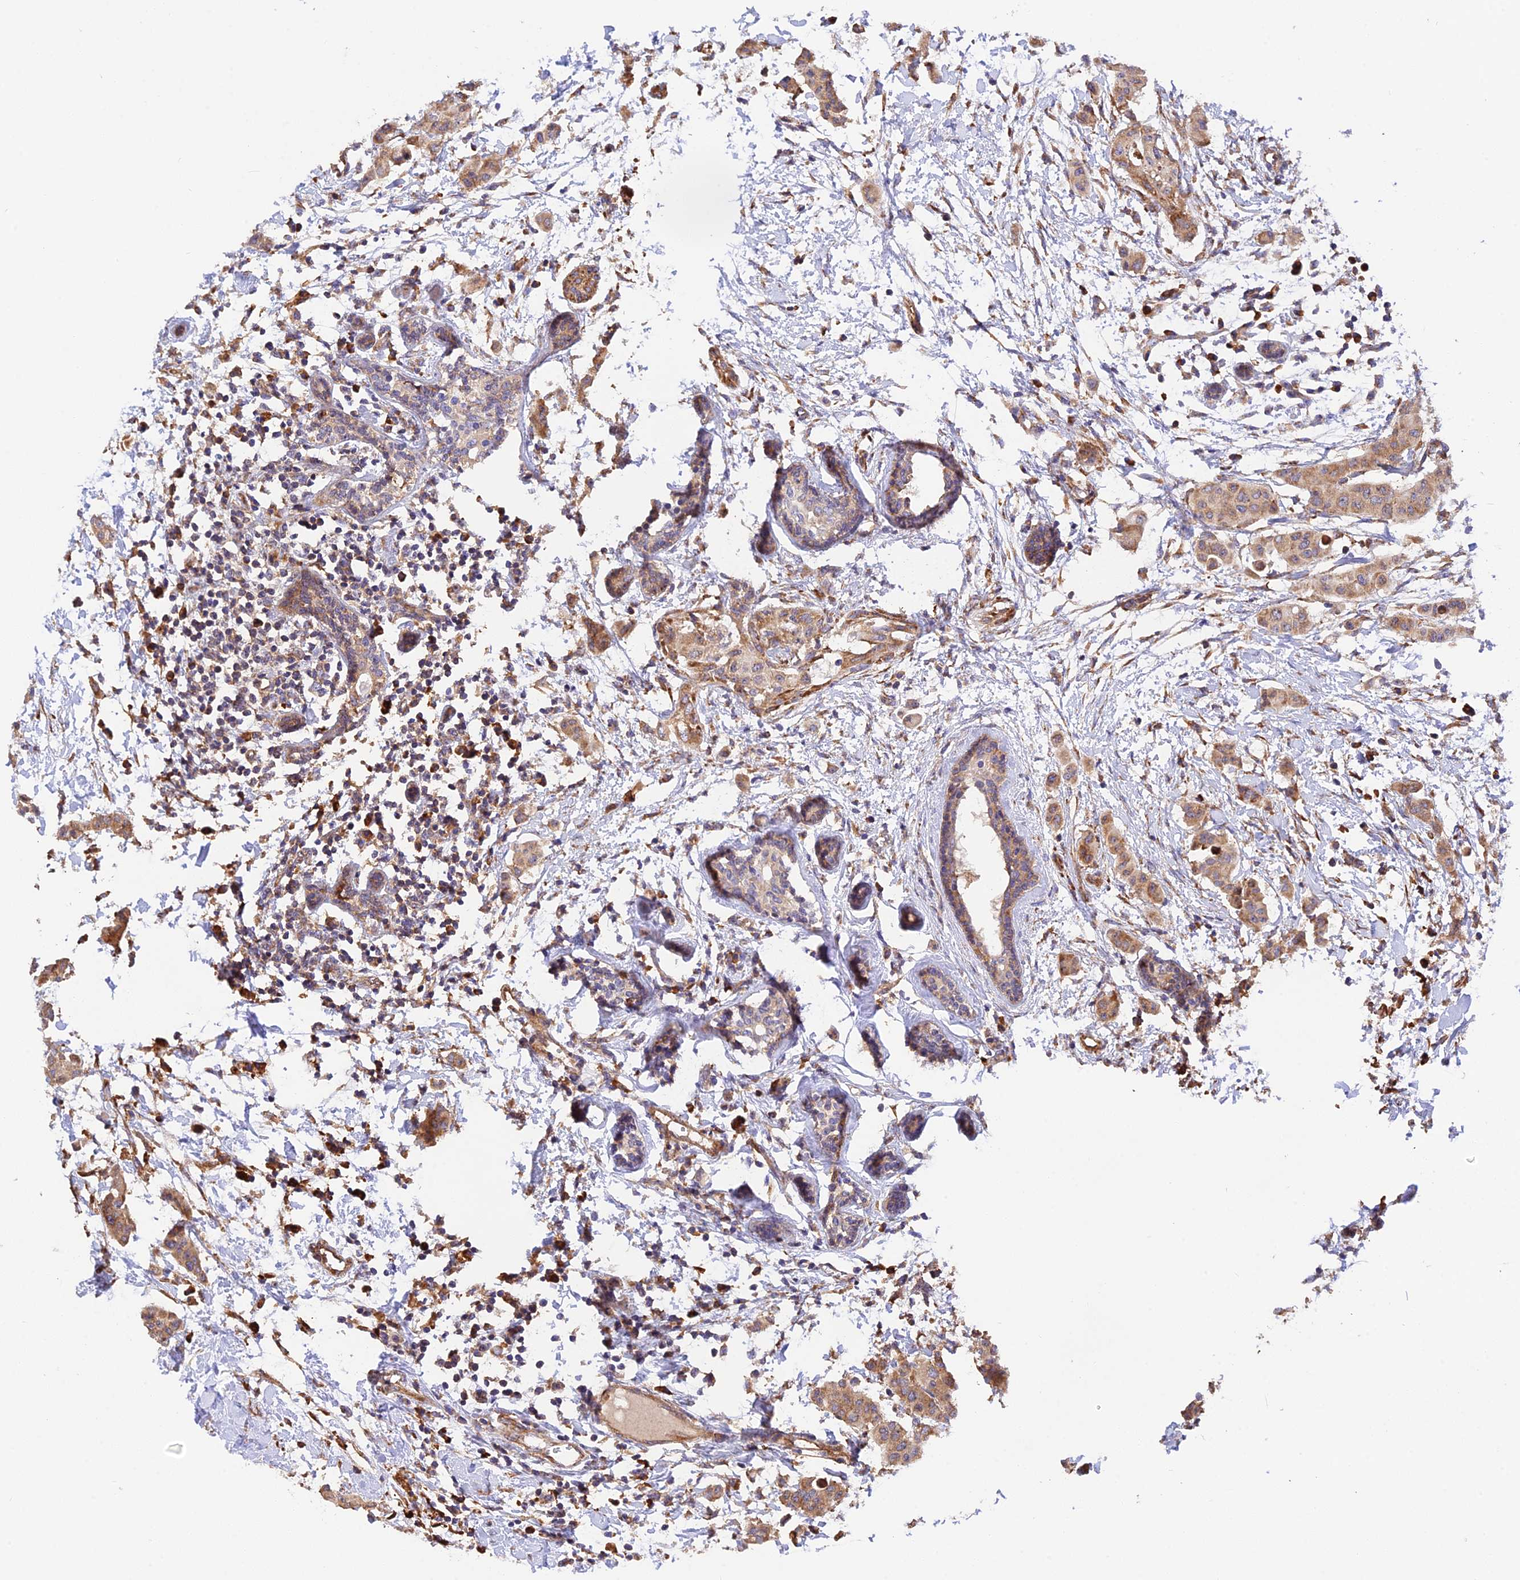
{"staining": {"intensity": "moderate", "quantity": ">75%", "location": "cytoplasmic/membranous"}, "tissue": "breast cancer", "cell_type": "Tumor cells", "image_type": "cancer", "snomed": [{"axis": "morphology", "description": "Duct carcinoma"}, {"axis": "topography", "description": "Breast"}], "caption": "Tumor cells display medium levels of moderate cytoplasmic/membranous positivity in about >75% of cells in invasive ductal carcinoma (breast).", "gene": "RPL5", "patient": {"sex": "female", "age": 40}}